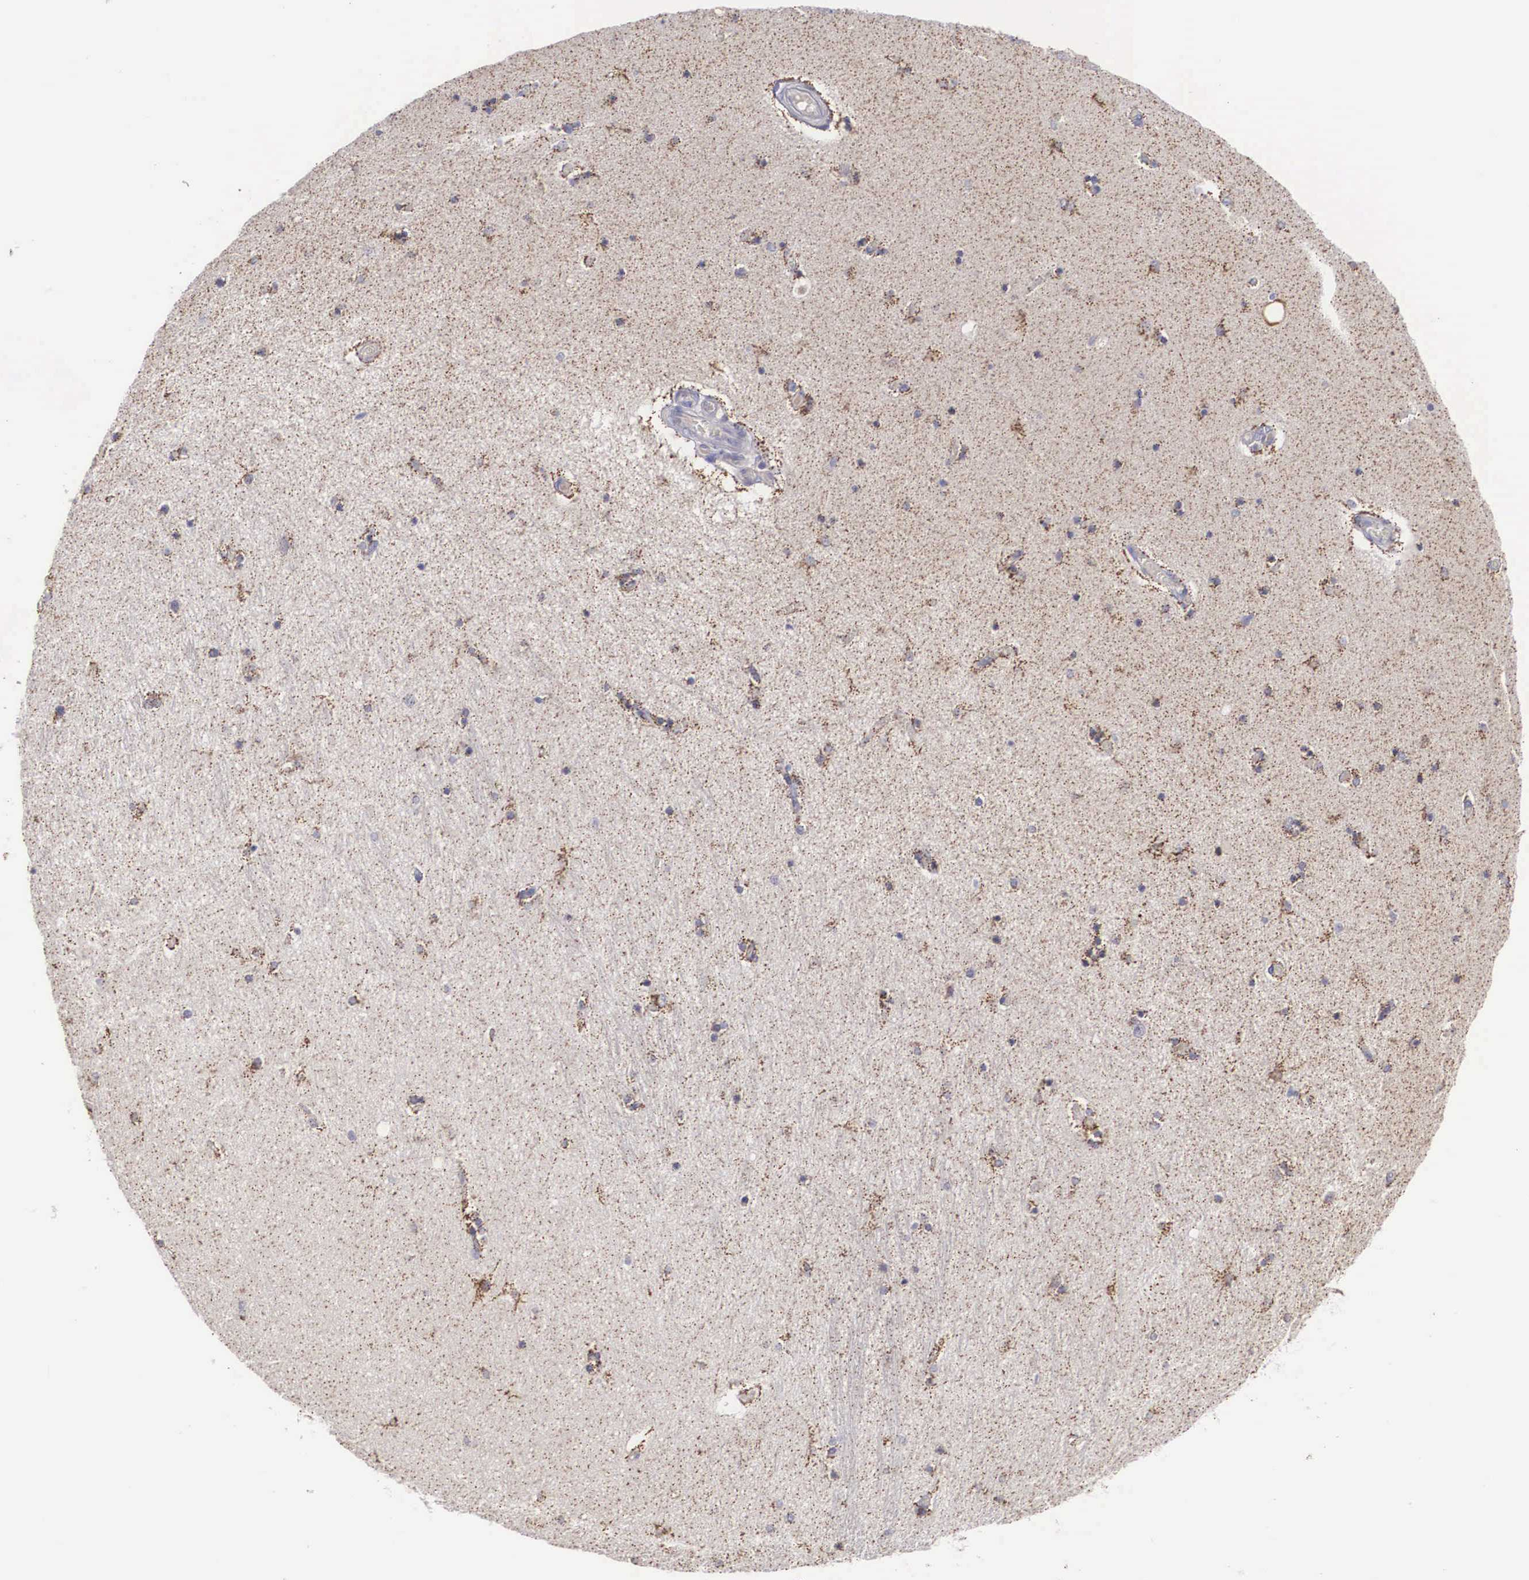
{"staining": {"intensity": "moderate", "quantity": ">75%", "location": "cytoplasmic/membranous"}, "tissue": "hippocampus", "cell_type": "Glial cells", "image_type": "normal", "snomed": [{"axis": "morphology", "description": "Normal tissue, NOS"}, {"axis": "topography", "description": "Hippocampus"}], "caption": "Moderate cytoplasmic/membranous positivity for a protein is present in approximately >75% of glial cells of unremarkable hippocampus using IHC.", "gene": "NREP", "patient": {"sex": "female", "age": 54}}